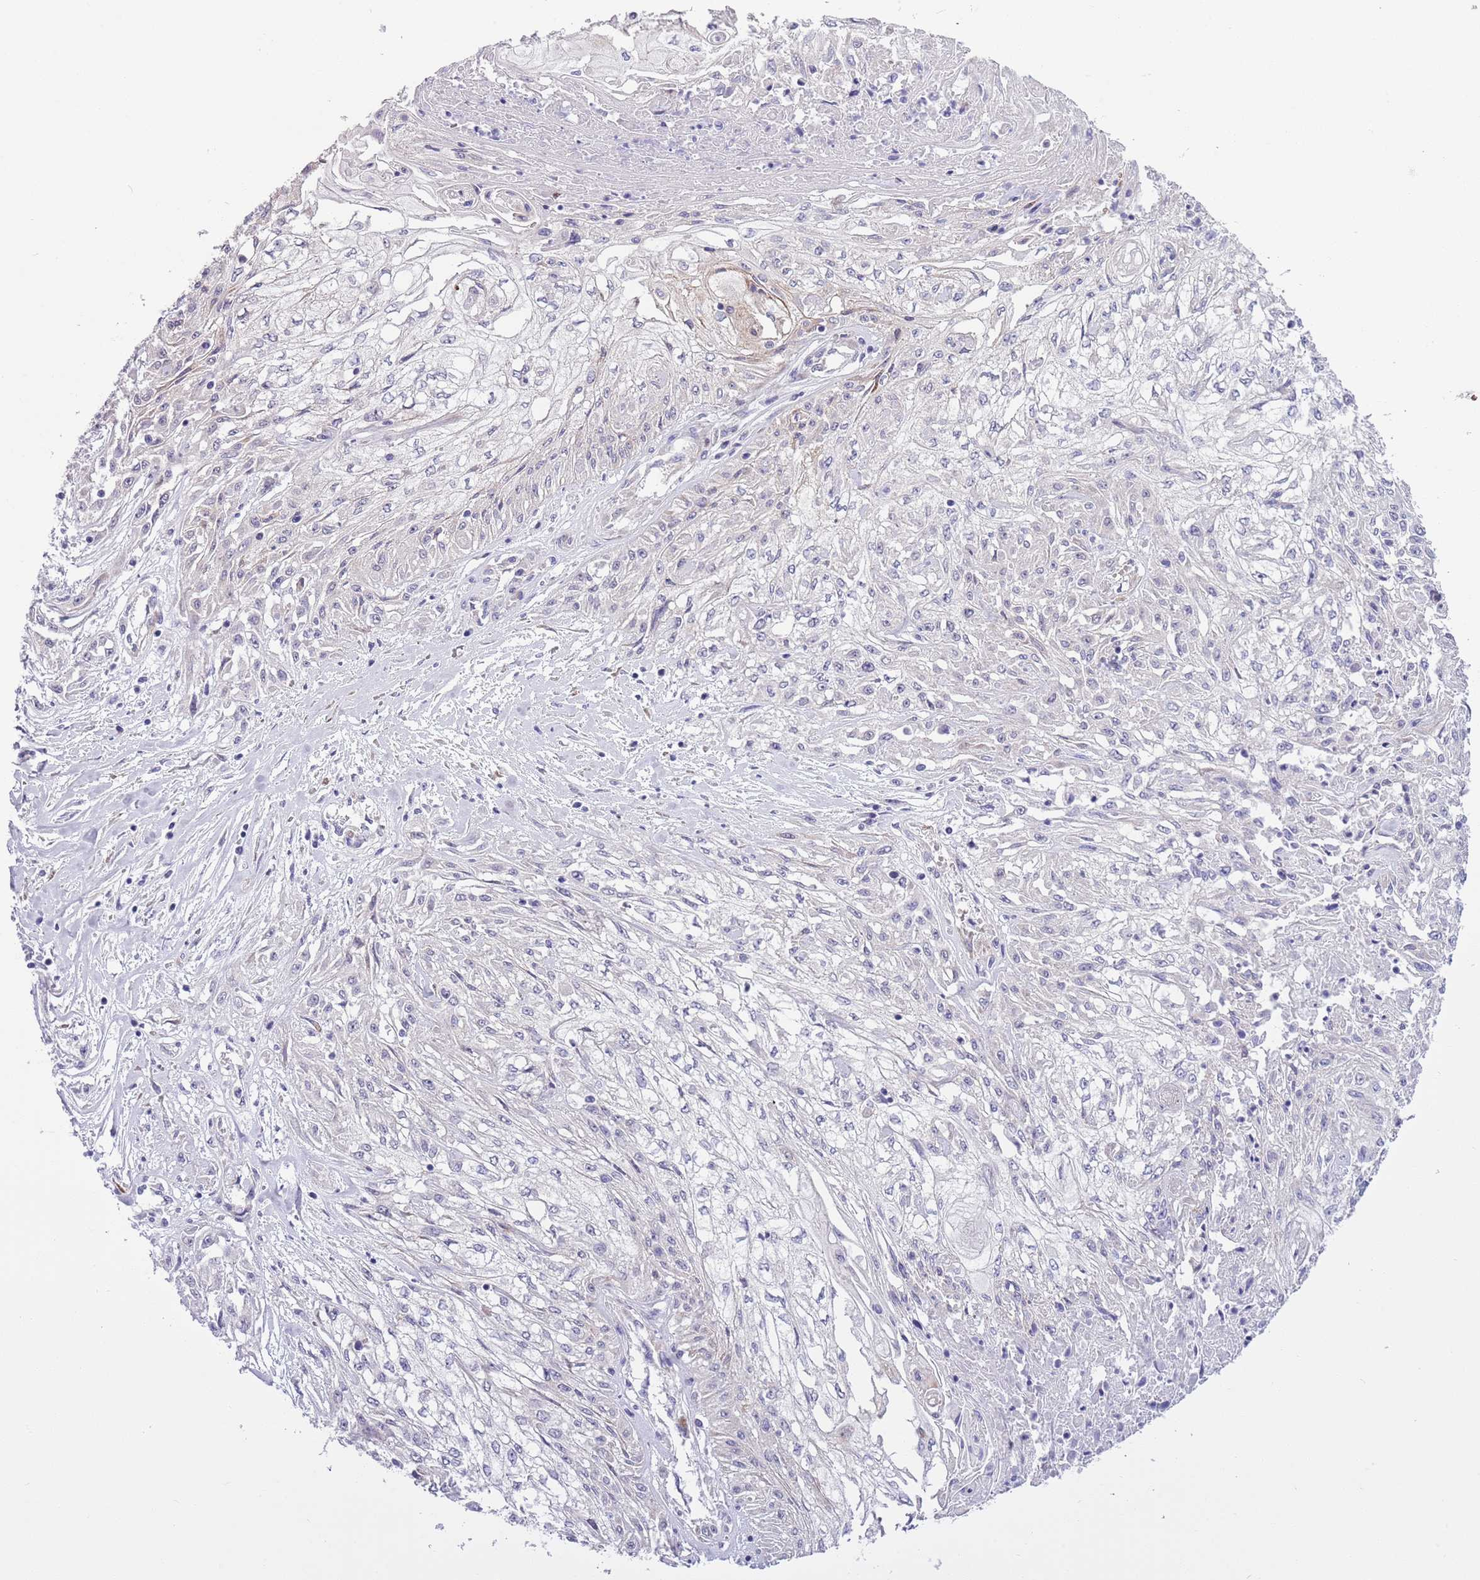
{"staining": {"intensity": "negative", "quantity": "none", "location": "none"}, "tissue": "skin cancer", "cell_type": "Tumor cells", "image_type": "cancer", "snomed": [{"axis": "morphology", "description": "Squamous cell carcinoma, NOS"}, {"axis": "morphology", "description": "Squamous cell carcinoma, metastatic, NOS"}, {"axis": "topography", "description": "Skin"}, {"axis": "topography", "description": "Lymph node"}], "caption": "Immunohistochemical staining of squamous cell carcinoma (skin) exhibits no significant expression in tumor cells.", "gene": "MRPL32", "patient": {"sex": "male", "age": 75}}